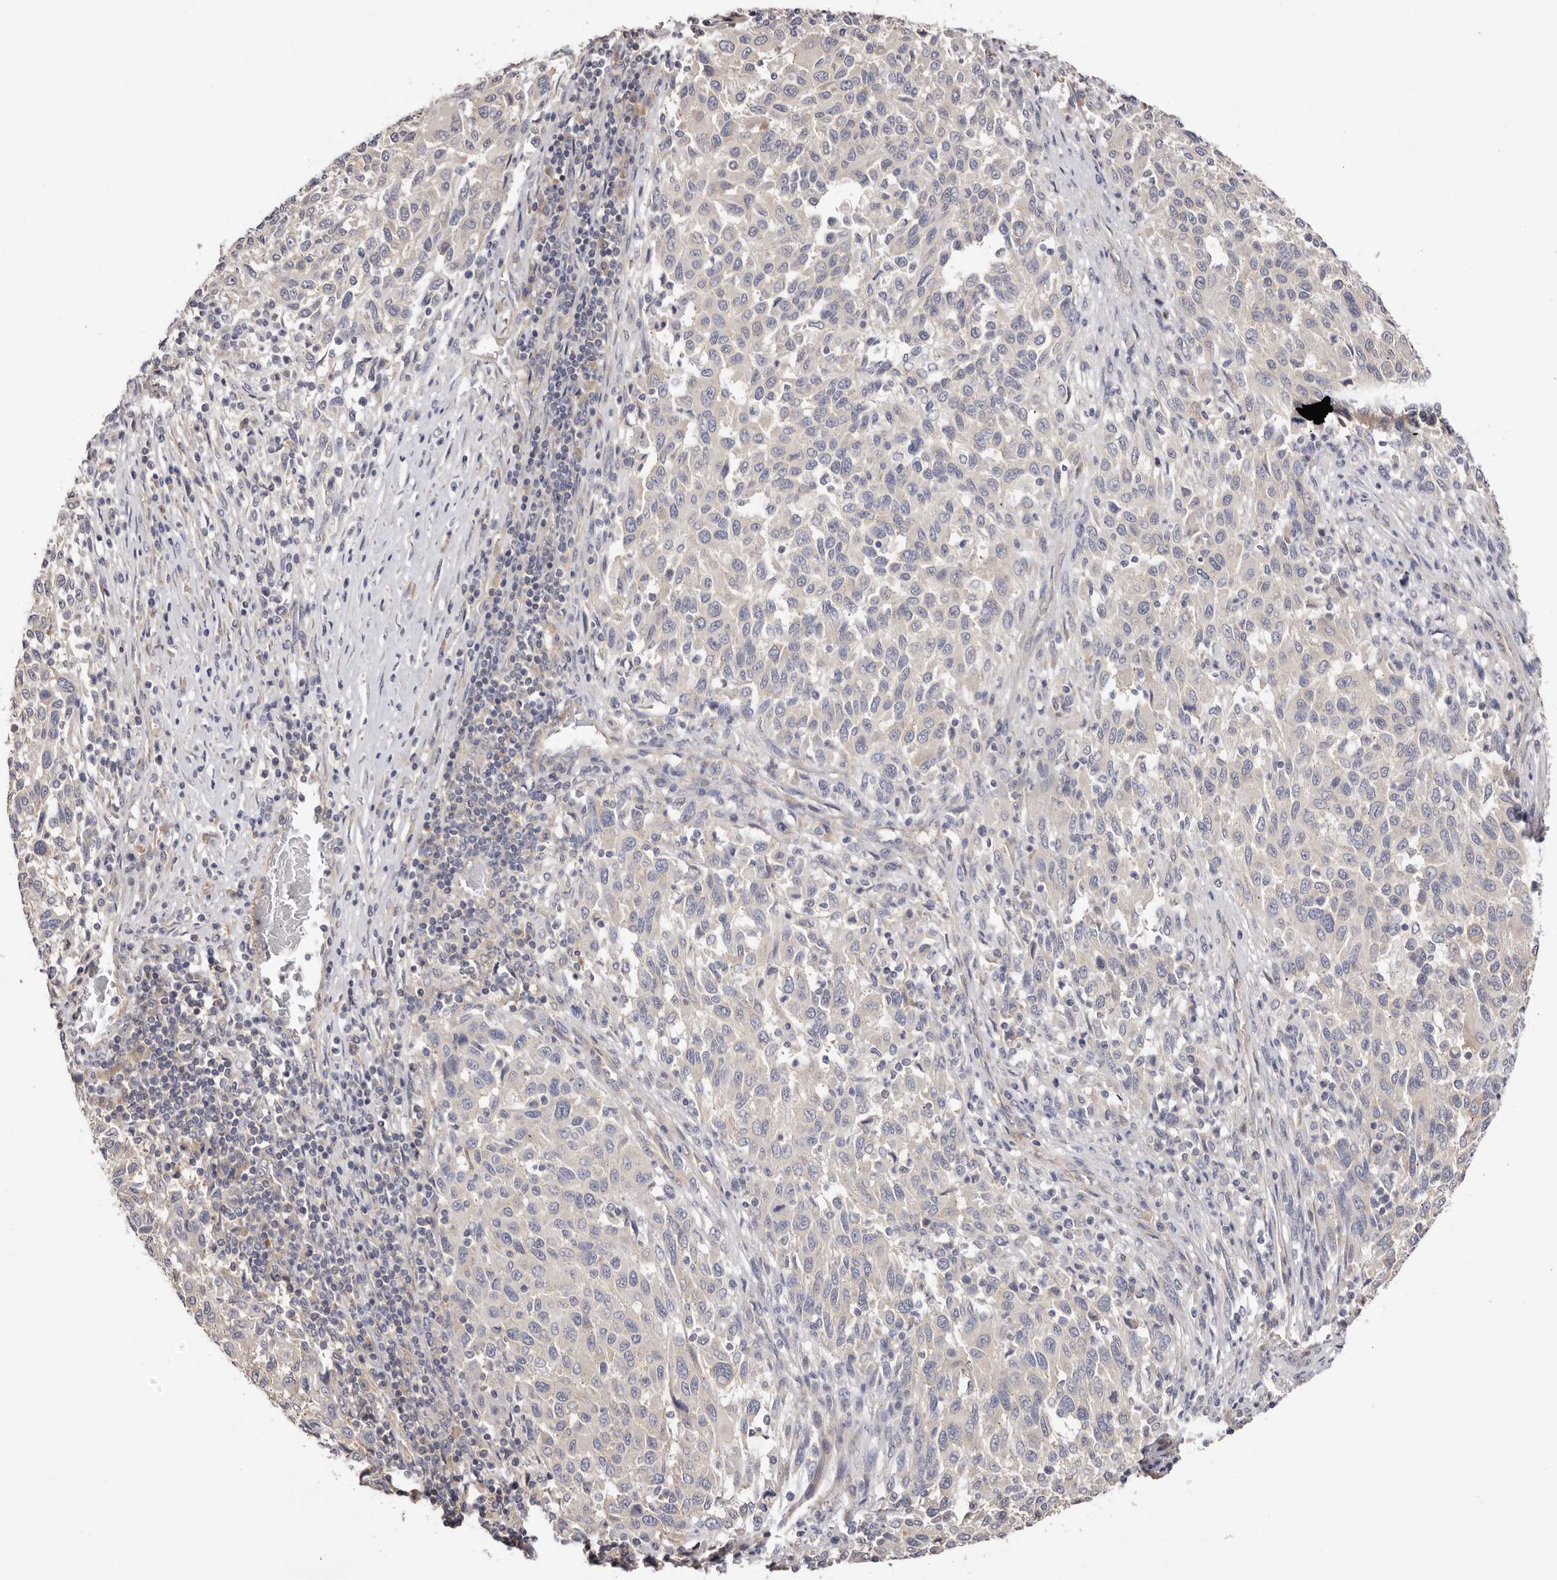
{"staining": {"intensity": "negative", "quantity": "none", "location": "none"}, "tissue": "melanoma", "cell_type": "Tumor cells", "image_type": "cancer", "snomed": [{"axis": "morphology", "description": "Malignant melanoma, Metastatic site"}, {"axis": "topography", "description": "Lymph node"}], "caption": "Human melanoma stained for a protein using immunohistochemistry (IHC) shows no positivity in tumor cells.", "gene": "FAM167B", "patient": {"sex": "male", "age": 61}}